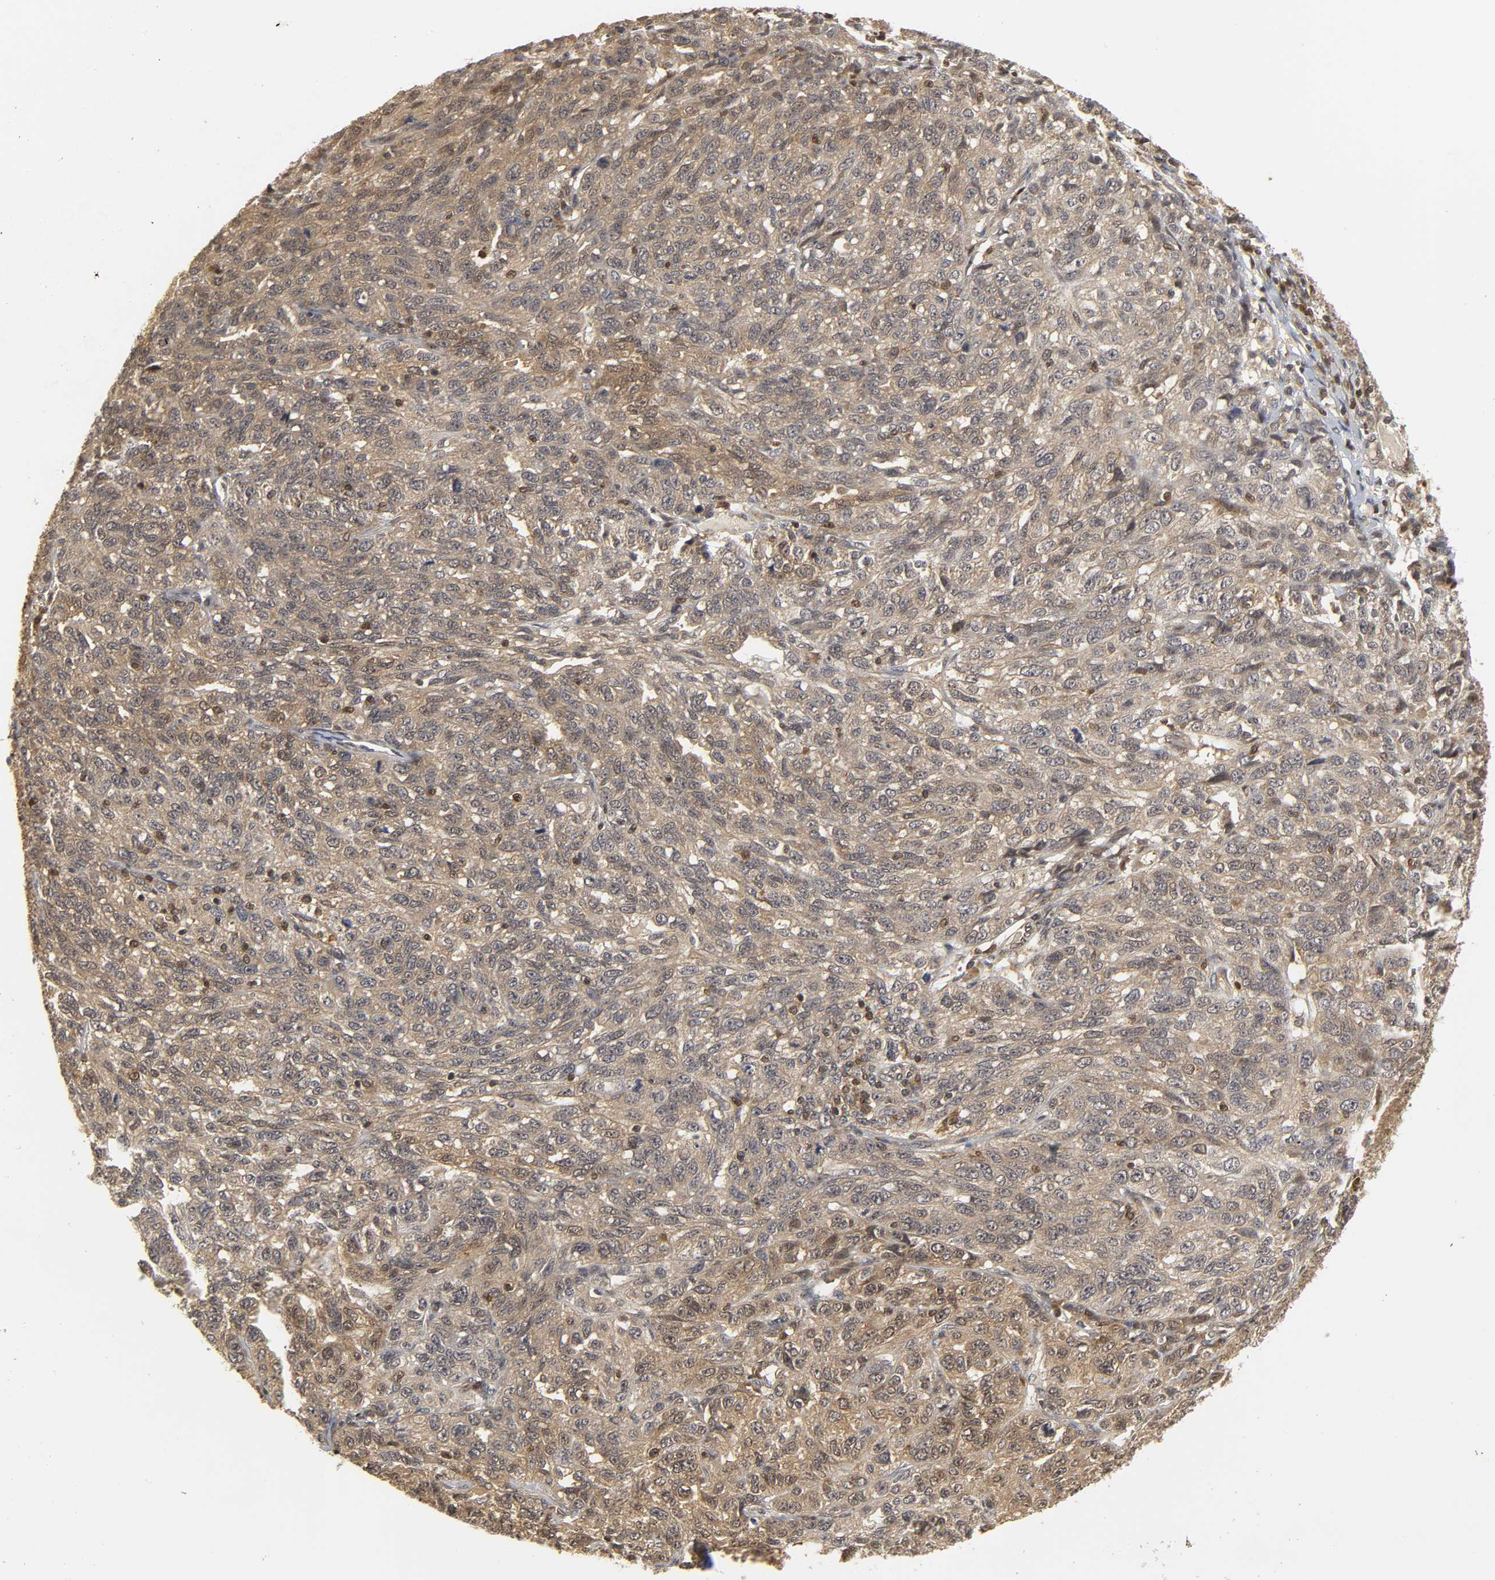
{"staining": {"intensity": "moderate", "quantity": ">75%", "location": "cytoplasmic/membranous,nuclear"}, "tissue": "ovarian cancer", "cell_type": "Tumor cells", "image_type": "cancer", "snomed": [{"axis": "morphology", "description": "Cystadenocarcinoma, serous, NOS"}, {"axis": "topography", "description": "Ovary"}], "caption": "IHC staining of serous cystadenocarcinoma (ovarian), which exhibits medium levels of moderate cytoplasmic/membranous and nuclear staining in about >75% of tumor cells indicating moderate cytoplasmic/membranous and nuclear protein staining. The staining was performed using DAB (brown) for protein detection and nuclei were counterstained in hematoxylin (blue).", "gene": "PARK7", "patient": {"sex": "female", "age": 71}}